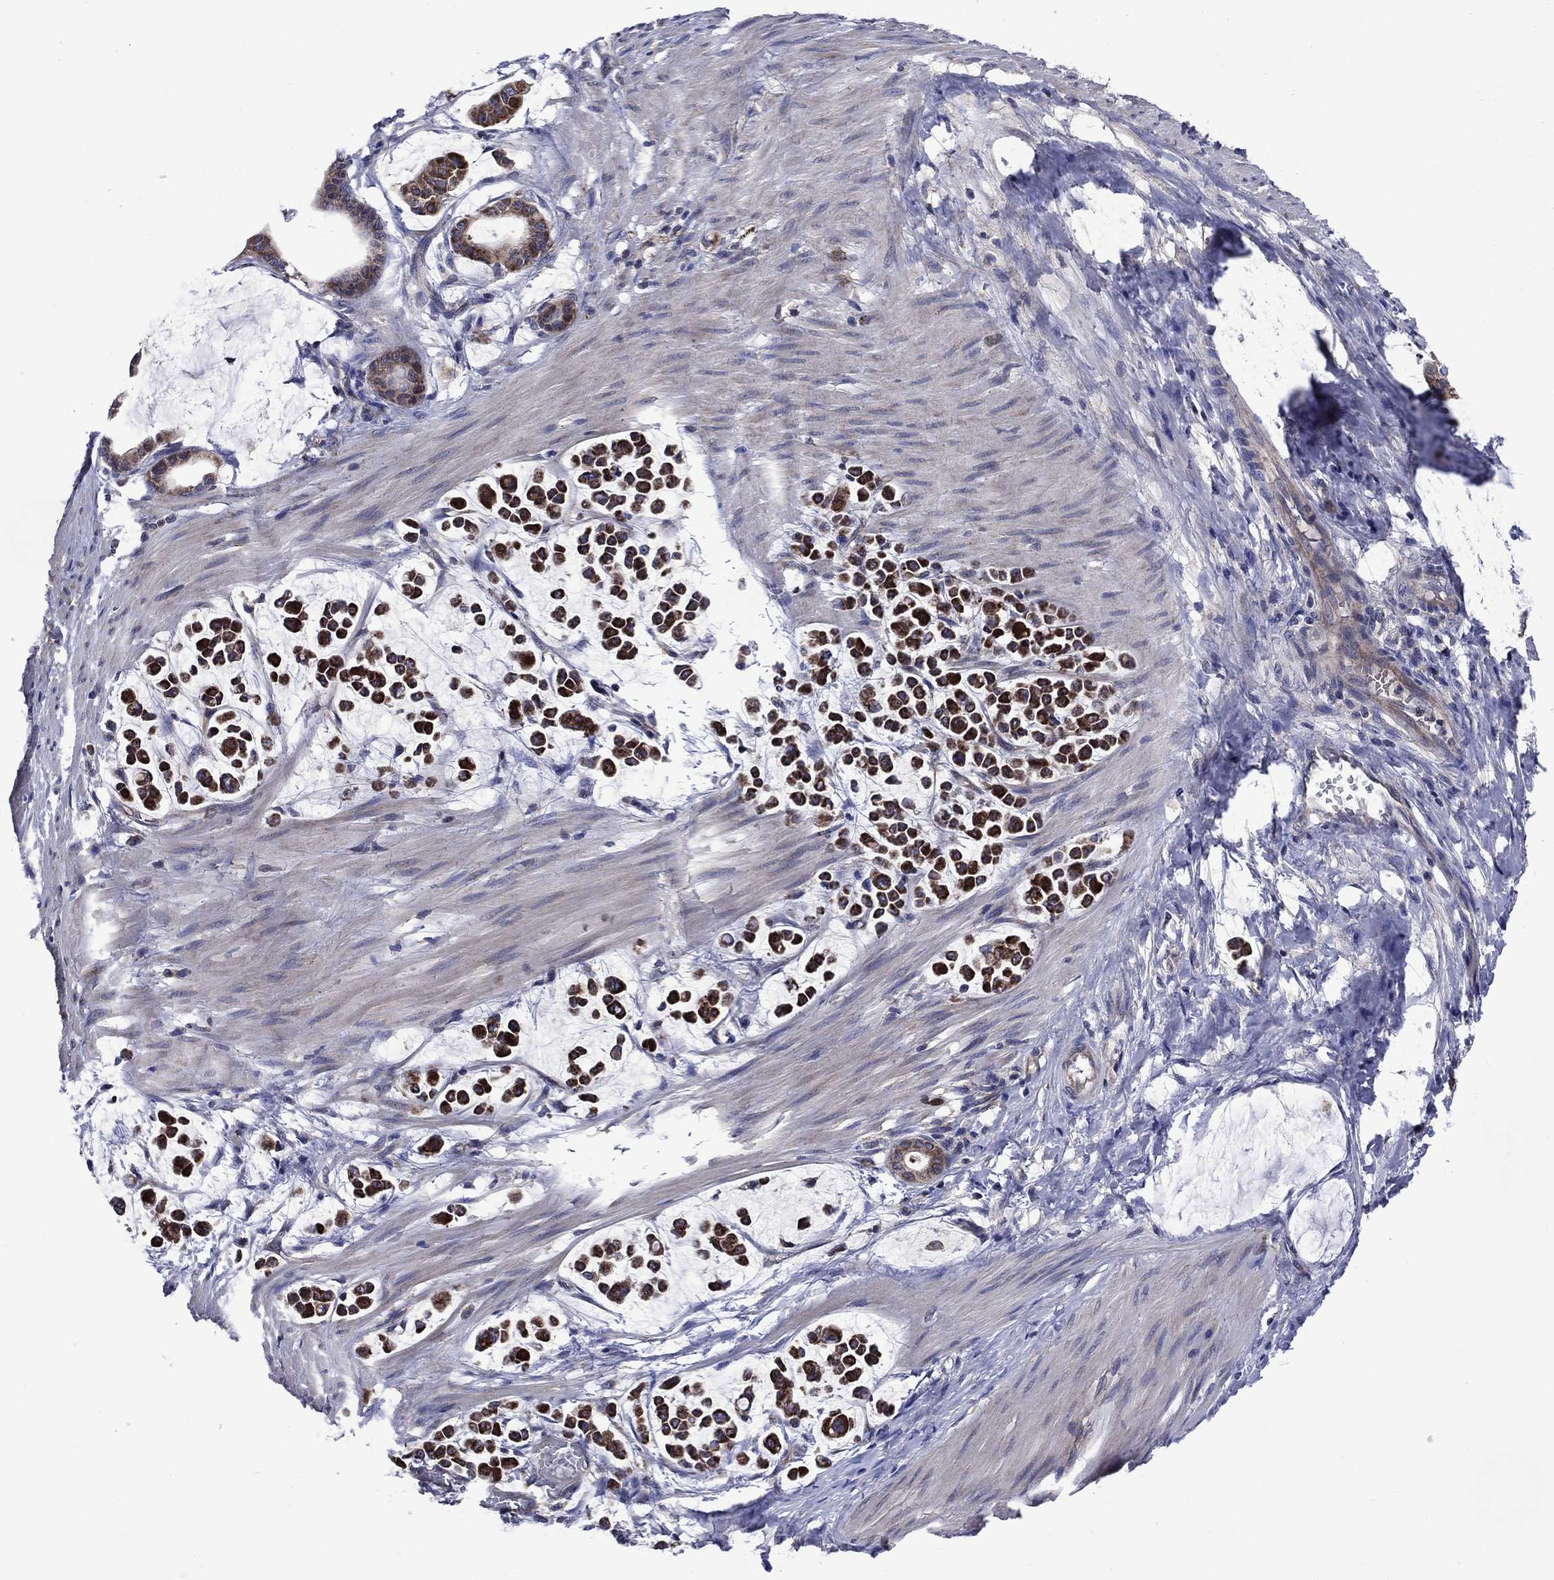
{"staining": {"intensity": "strong", "quantity": ">75%", "location": "cytoplasmic/membranous"}, "tissue": "stomach cancer", "cell_type": "Tumor cells", "image_type": "cancer", "snomed": [{"axis": "morphology", "description": "Adenocarcinoma, NOS"}, {"axis": "topography", "description": "Stomach"}], "caption": "Immunohistochemistry (IHC) micrograph of neoplastic tissue: human stomach adenocarcinoma stained using immunohistochemistry demonstrates high levels of strong protein expression localized specifically in the cytoplasmic/membranous of tumor cells, appearing as a cytoplasmic/membranous brown color.", "gene": "KIF22", "patient": {"sex": "male", "age": 82}}